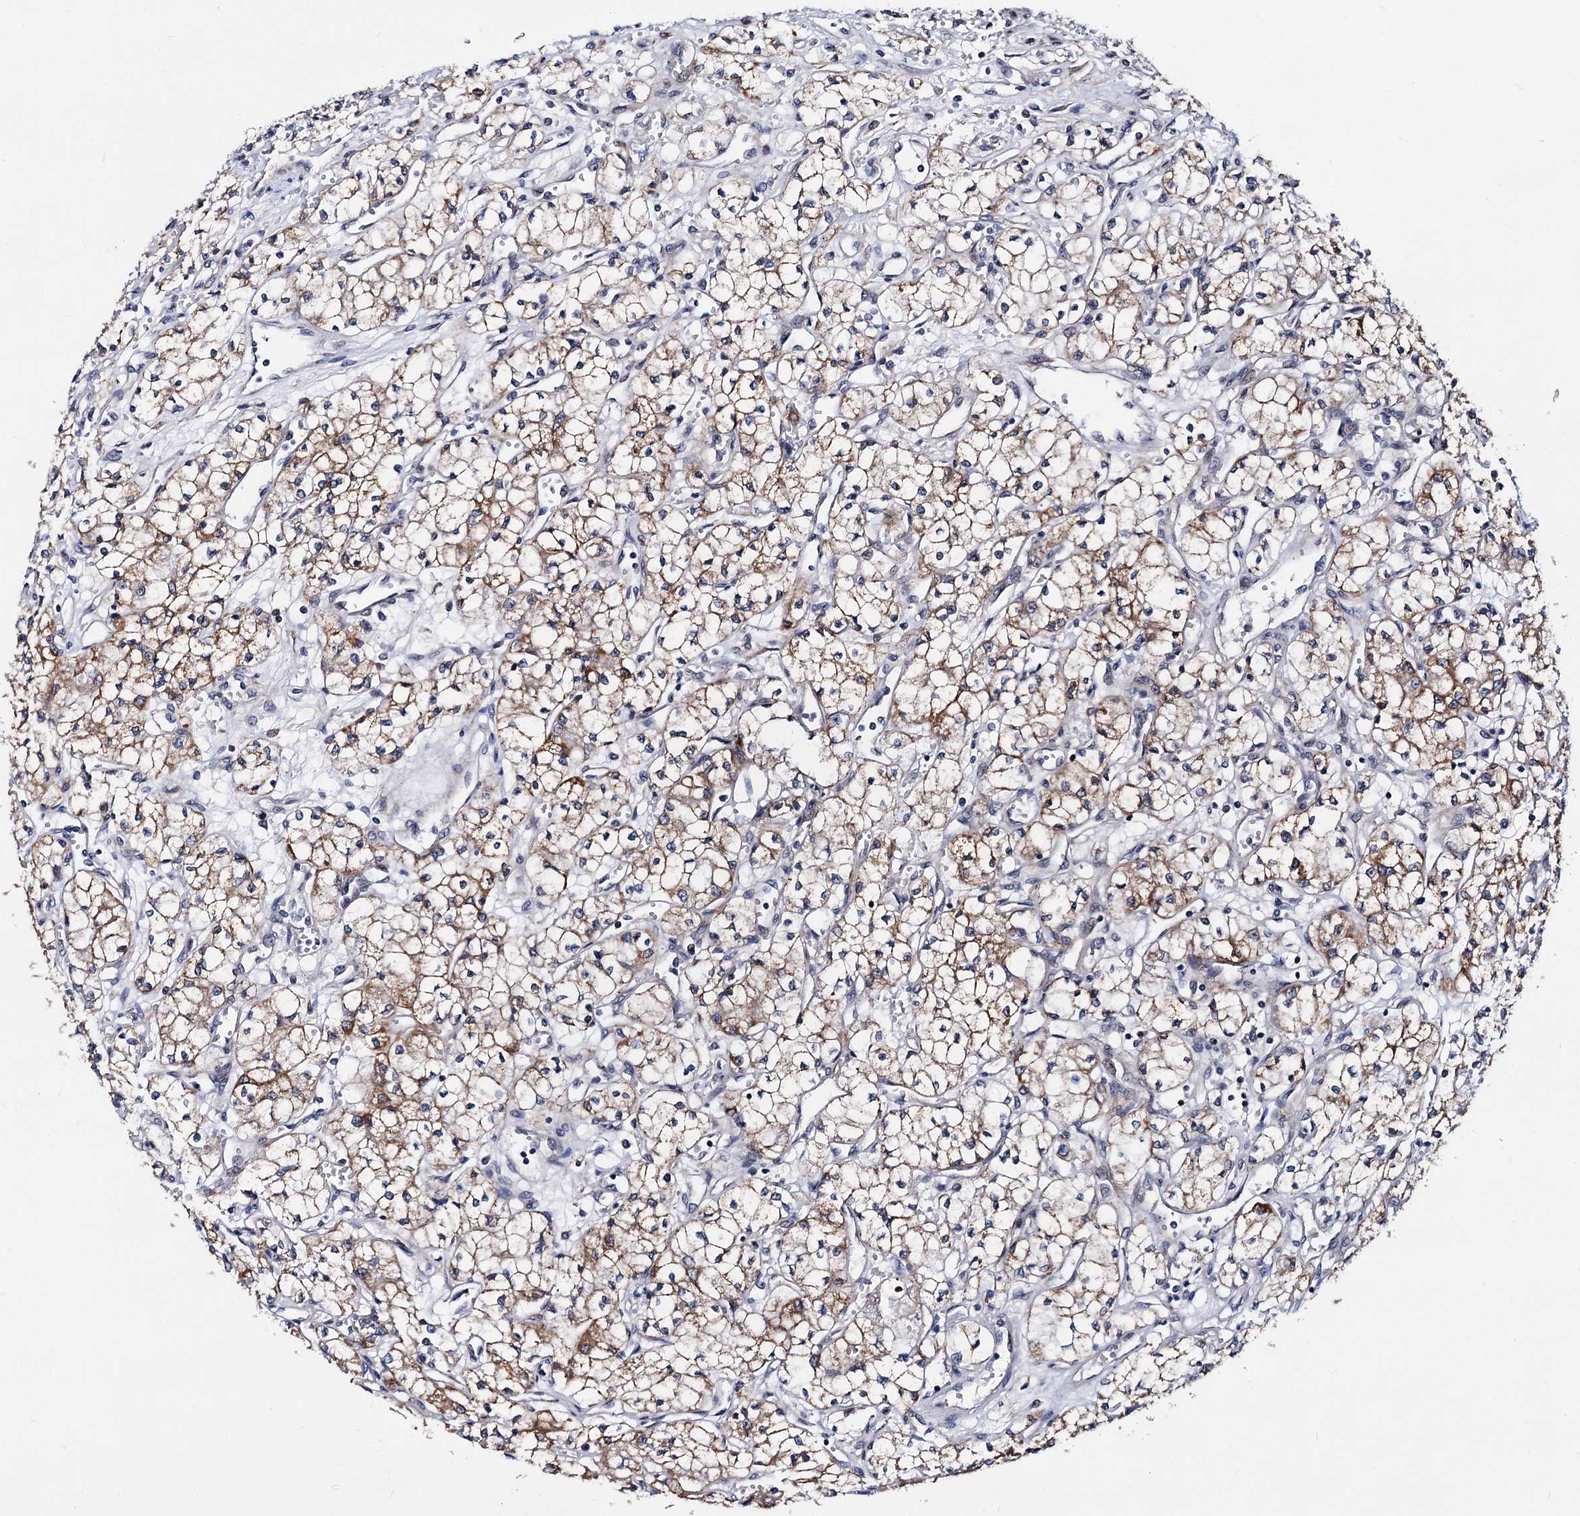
{"staining": {"intensity": "moderate", "quantity": ">75%", "location": "cytoplasmic/membranous"}, "tissue": "renal cancer", "cell_type": "Tumor cells", "image_type": "cancer", "snomed": [{"axis": "morphology", "description": "Adenocarcinoma, NOS"}, {"axis": "topography", "description": "Kidney"}], "caption": "Protein expression analysis of human renal adenocarcinoma reveals moderate cytoplasmic/membranous expression in approximately >75% of tumor cells.", "gene": "COA4", "patient": {"sex": "male", "age": 59}}